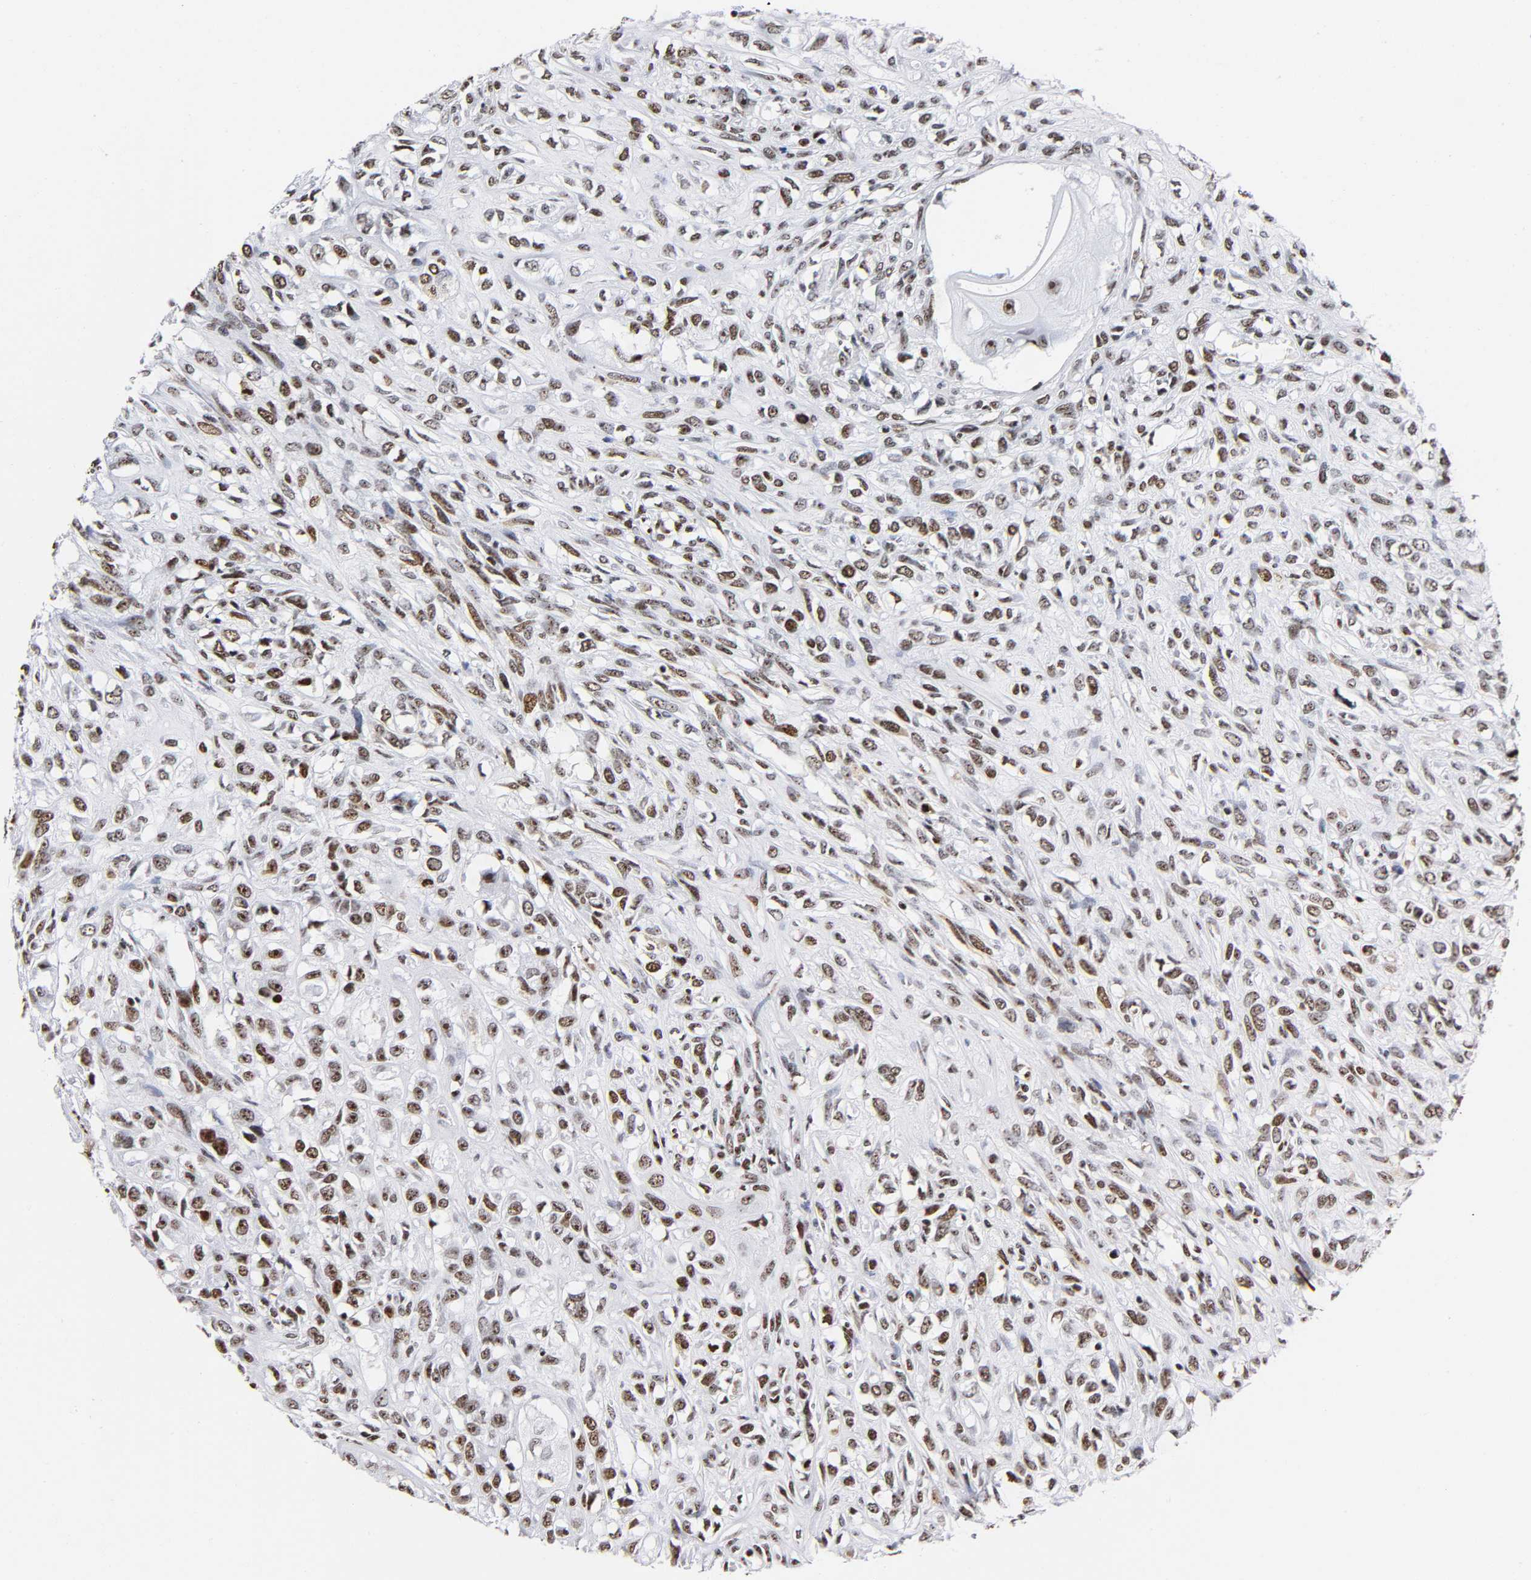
{"staining": {"intensity": "moderate", "quantity": ">75%", "location": "nuclear"}, "tissue": "head and neck cancer", "cell_type": "Tumor cells", "image_type": "cancer", "snomed": [{"axis": "morphology", "description": "Necrosis, NOS"}, {"axis": "morphology", "description": "Neoplasm, malignant, NOS"}, {"axis": "topography", "description": "Salivary gland"}, {"axis": "topography", "description": "Head-Neck"}], "caption": "Immunohistochemical staining of human head and neck malignant neoplasm displays medium levels of moderate nuclear protein staining in approximately >75% of tumor cells. The protein of interest is stained brown, and the nuclei are stained in blue (DAB (3,3'-diaminobenzidine) IHC with brightfield microscopy, high magnification).", "gene": "UBTF", "patient": {"sex": "male", "age": 43}}